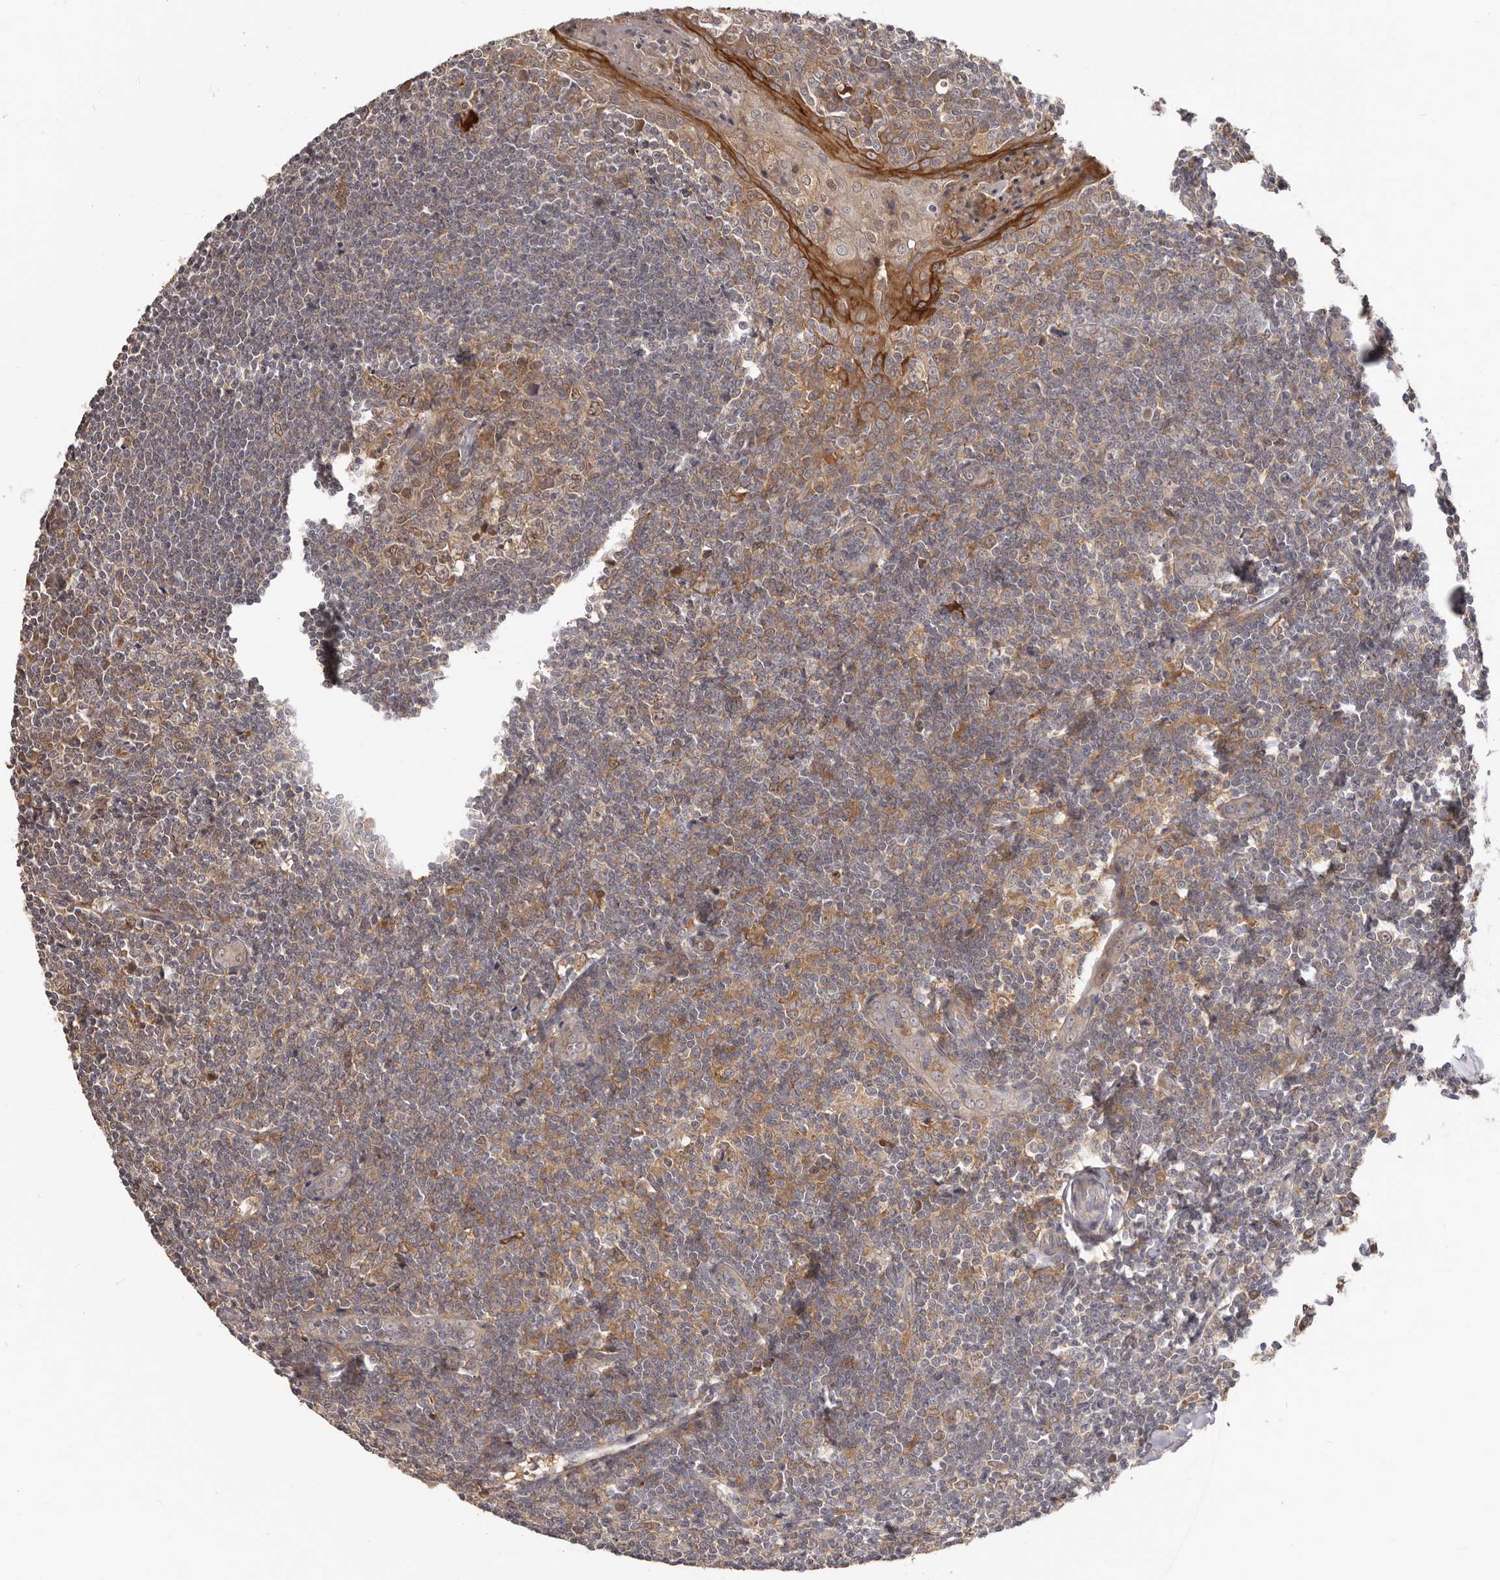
{"staining": {"intensity": "moderate", "quantity": ">75%", "location": "cytoplasmic/membranous"}, "tissue": "tonsil", "cell_type": "Germinal center cells", "image_type": "normal", "snomed": [{"axis": "morphology", "description": "Normal tissue, NOS"}, {"axis": "topography", "description": "Tonsil"}], "caption": "Protein analysis of unremarkable tonsil reveals moderate cytoplasmic/membranous positivity in about >75% of germinal center cells.", "gene": "RNF187", "patient": {"sex": "male", "age": 27}}